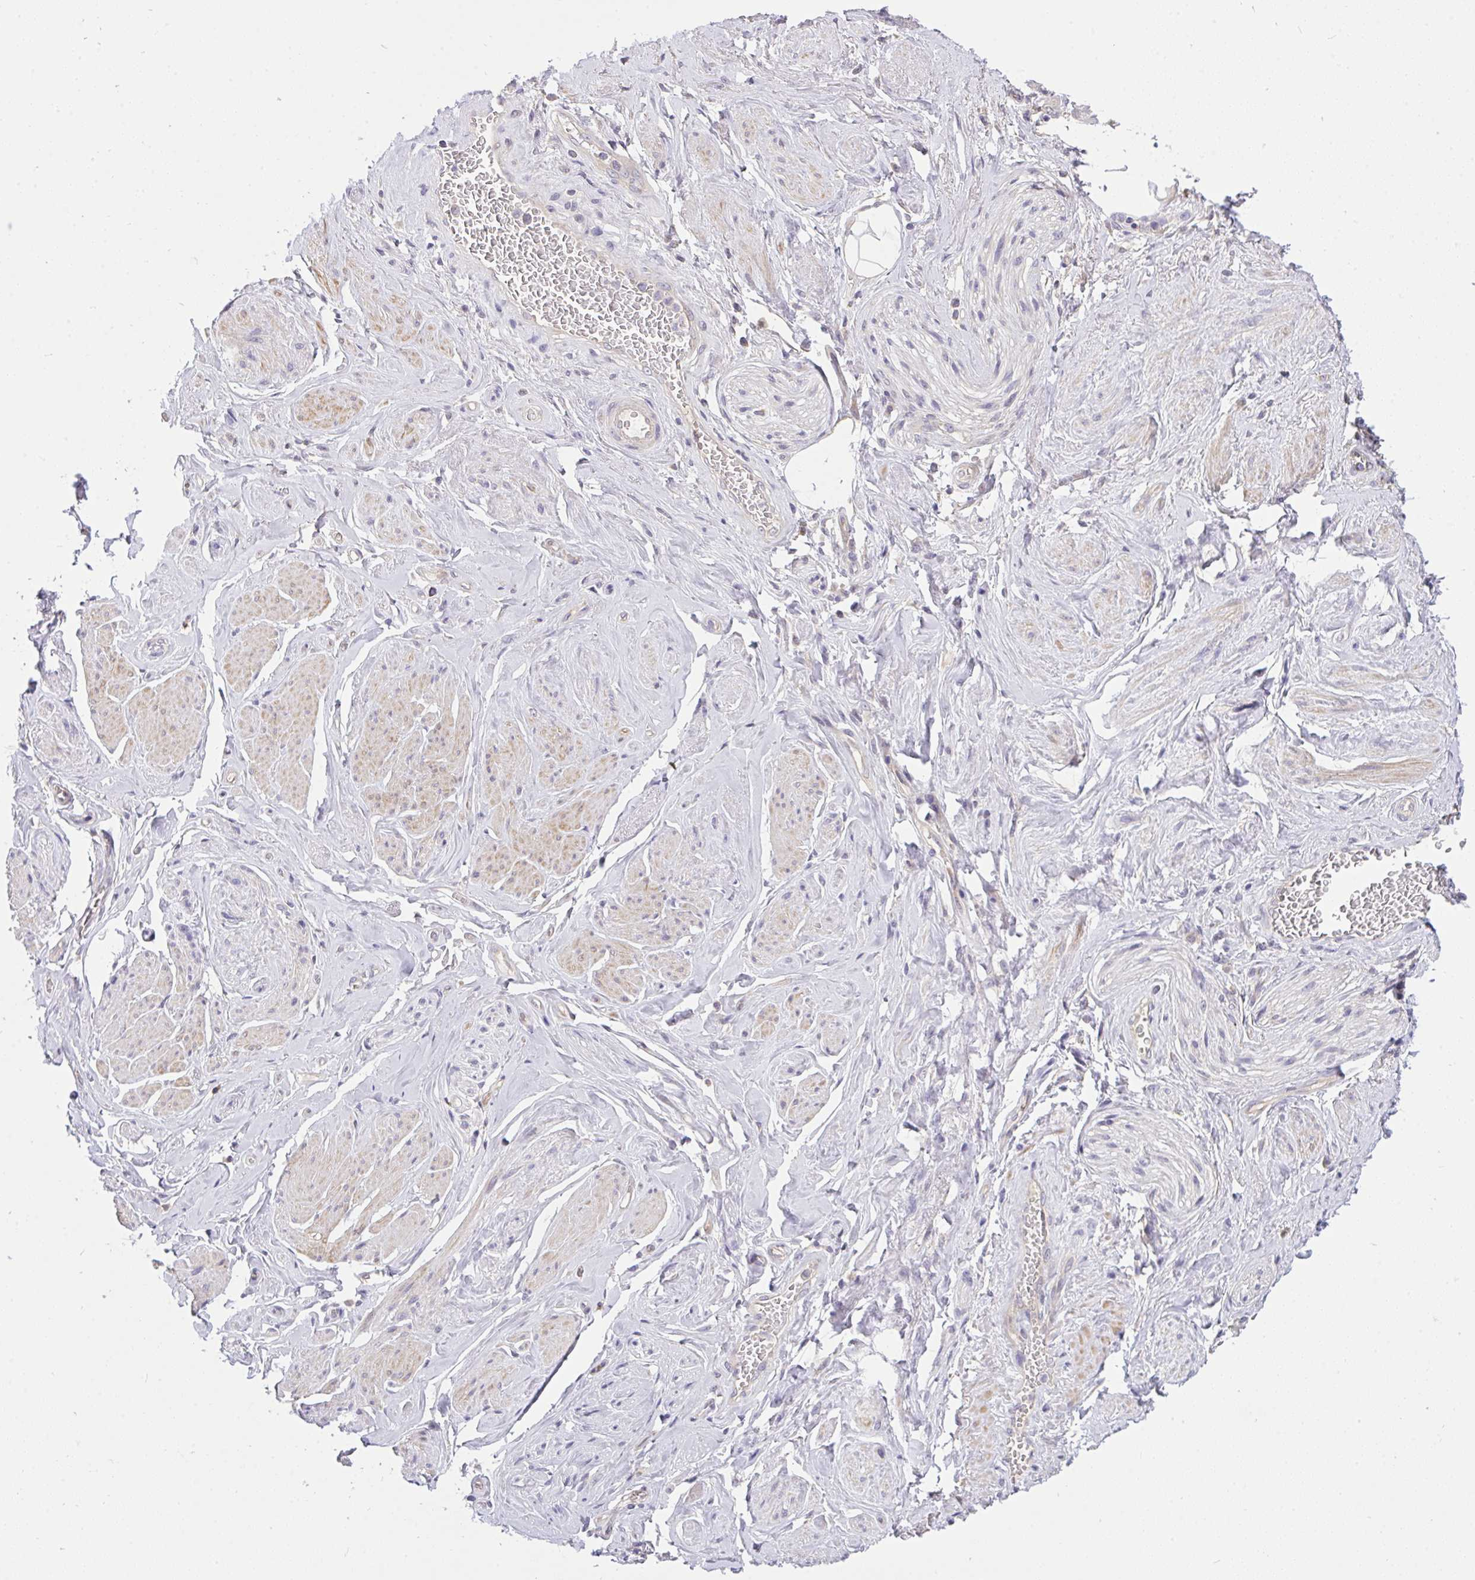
{"staining": {"intensity": "negative", "quantity": "none", "location": "none"}, "tissue": "adipose tissue", "cell_type": "Adipocytes", "image_type": "normal", "snomed": [{"axis": "morphology", "description": "Normal tissue, NOS"}, {"axis": "topography", "description": "Vagina"}, {"axis": "topography", "description": "Peripheral nerve tissue"}], "caption": "A histopathology image of human adipose tissue is negative for staining in adipocytes. The staining was performed using DAB to visualize the protein expression in brown, while the nuclei were stained in blue with hematoxylin (Magnification: 20x).", "gene": "C19orf54", "patient": {"sex": "female", "age": 71}}